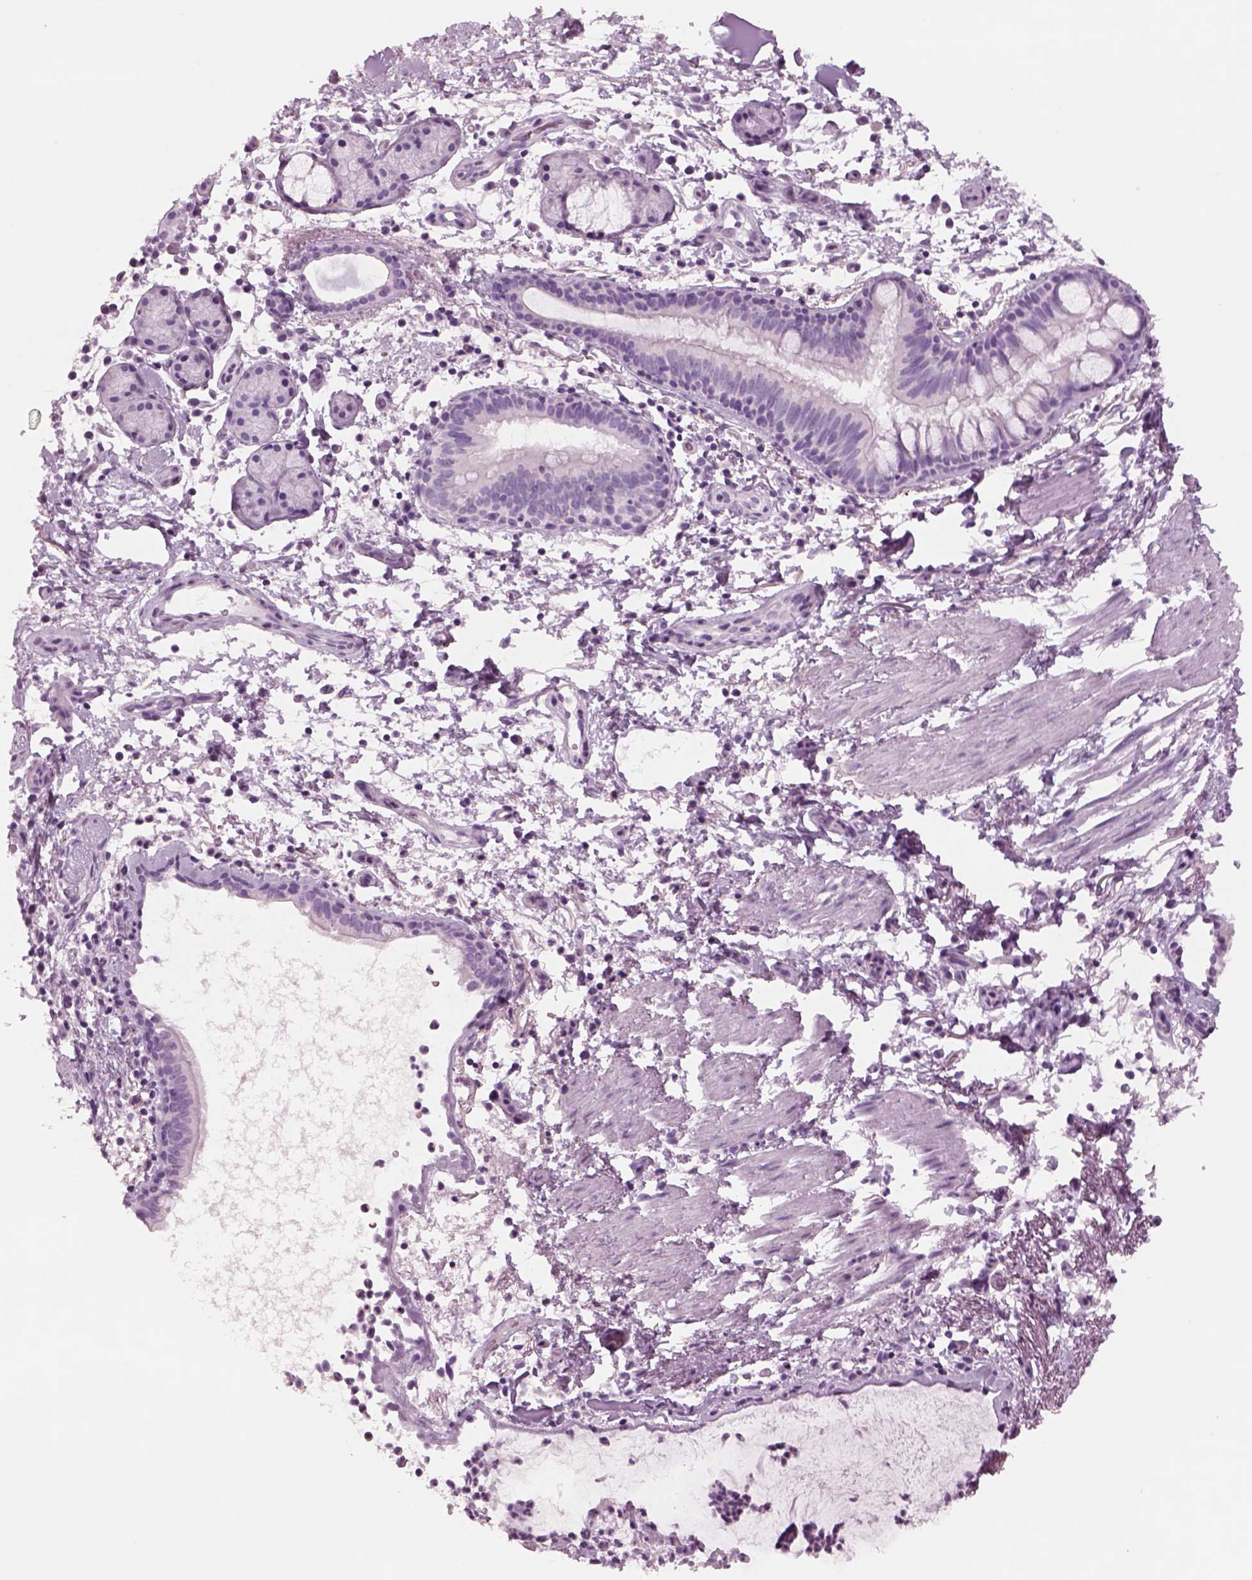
{"staining": {"intensity": "negative", "quantity": "none", "location": "none"}, "tissue": "bronchus", "cell_type": "Respiratory epithelial cells", "image_type": "normal", "snomed": [{"axis": "morphology", "description": "Normal tissue, NOS"}, {"axis": "topography", "description": "Bronchus"}], "caption": "Immunohistochemistry photomicrograph of benign human bronchus stained for a protein (brown), which displays no staining in respiratory epithelial cells. Brightfield microscopy of immunohistochemistry stained with DAB (brown) and hematoxylin (blue), captured at high magnification.", "gene": "RHO", "patient": {"sex": "female", "age": 64}}